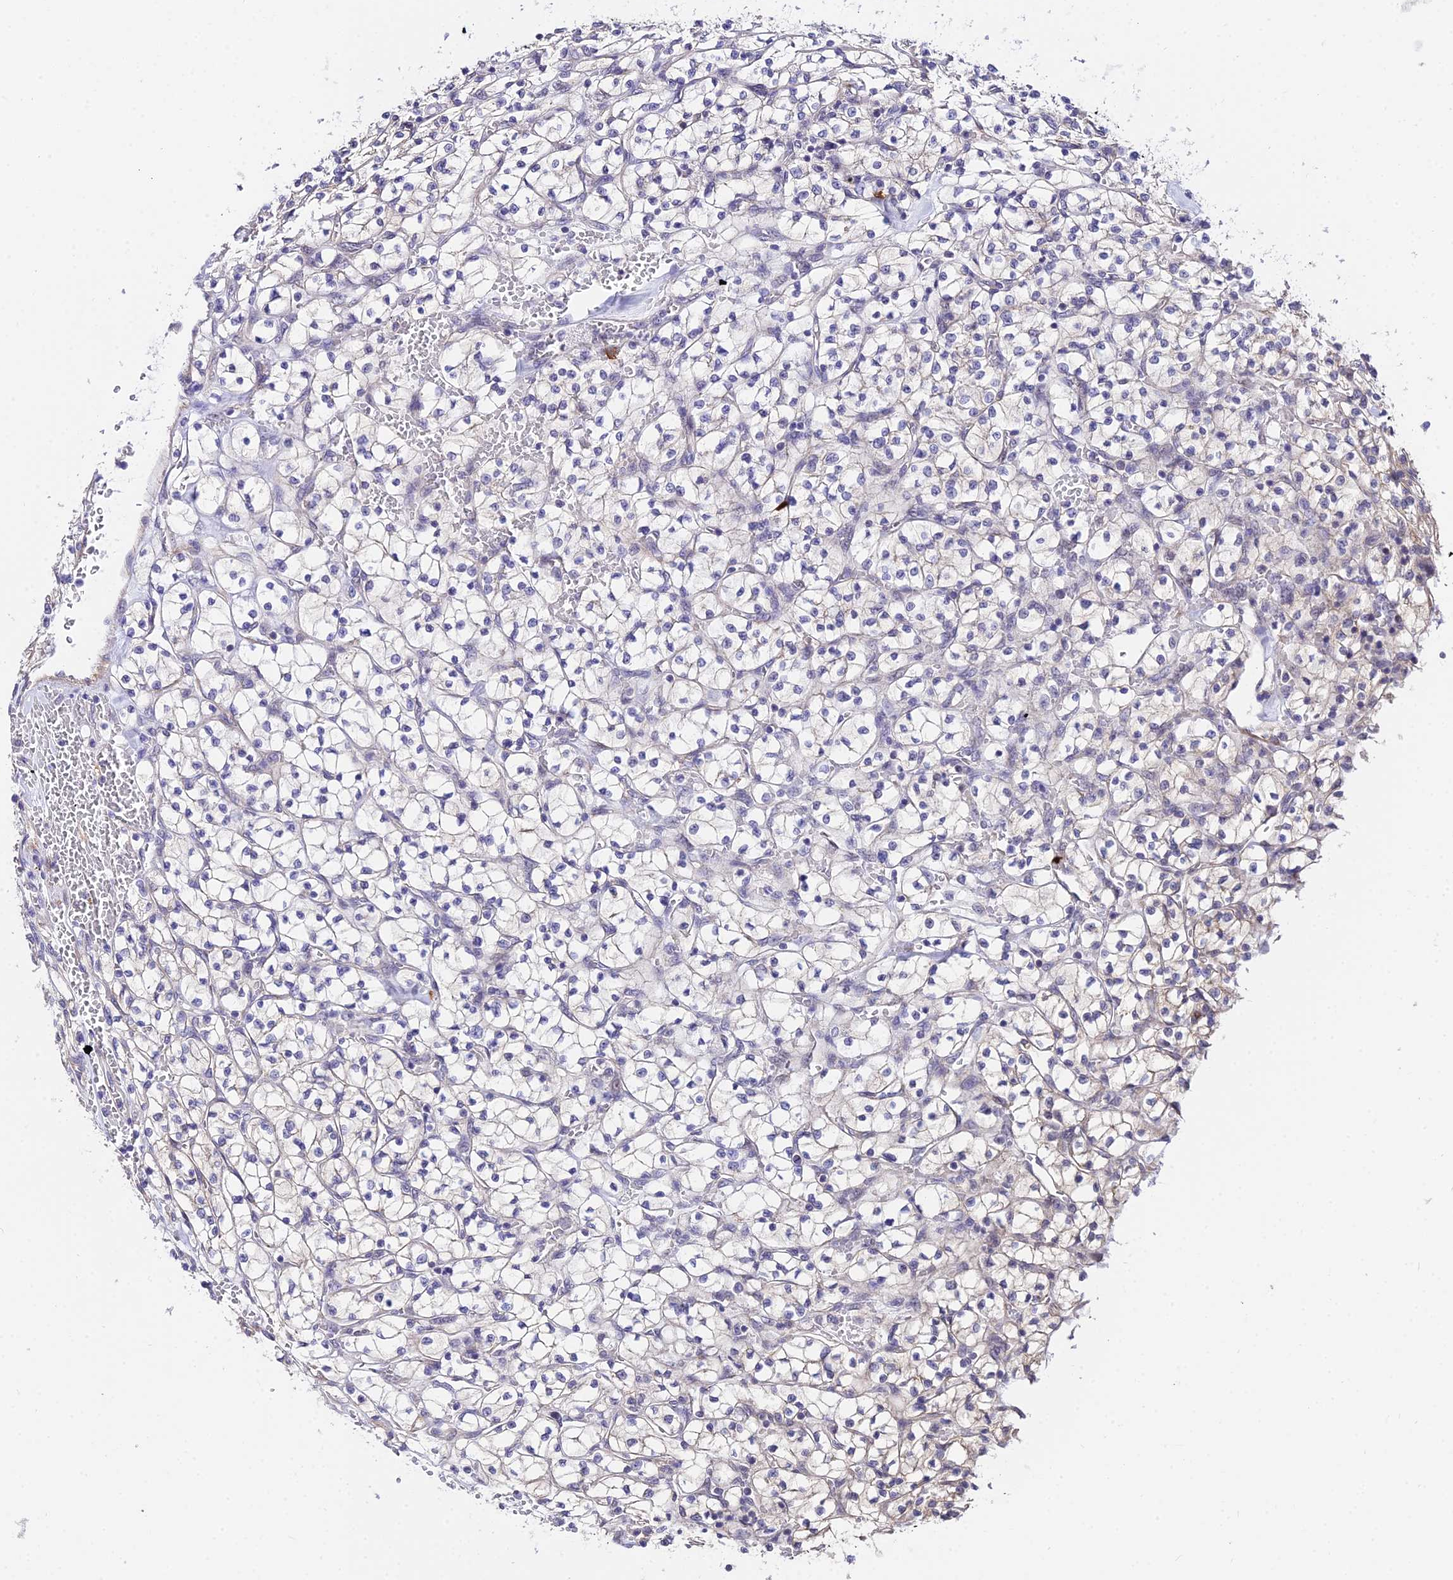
{"staining": {"intensity": "negative", "quantity": "none", "location": "none"}, "tissue": "renal cancer", "cell_type": "Tumor cells", "image_type": "cancer", "snomed": [{"axis": "morphology", "description": "Adenocarcinoma, NOS"}, {"axis": "topography", "description": "Kidney"}], "caption": "Immunohistochemistry histopathology image of neoplastic tissue: renal adenocarcinoma stained with DAB (3,3'-diaminobenzidine) displays no significant protein expression in tumor cells. Nuclei are stained in blue.", "gene": "POLR2I", "patient": {"sex": "female", "age": 64}}